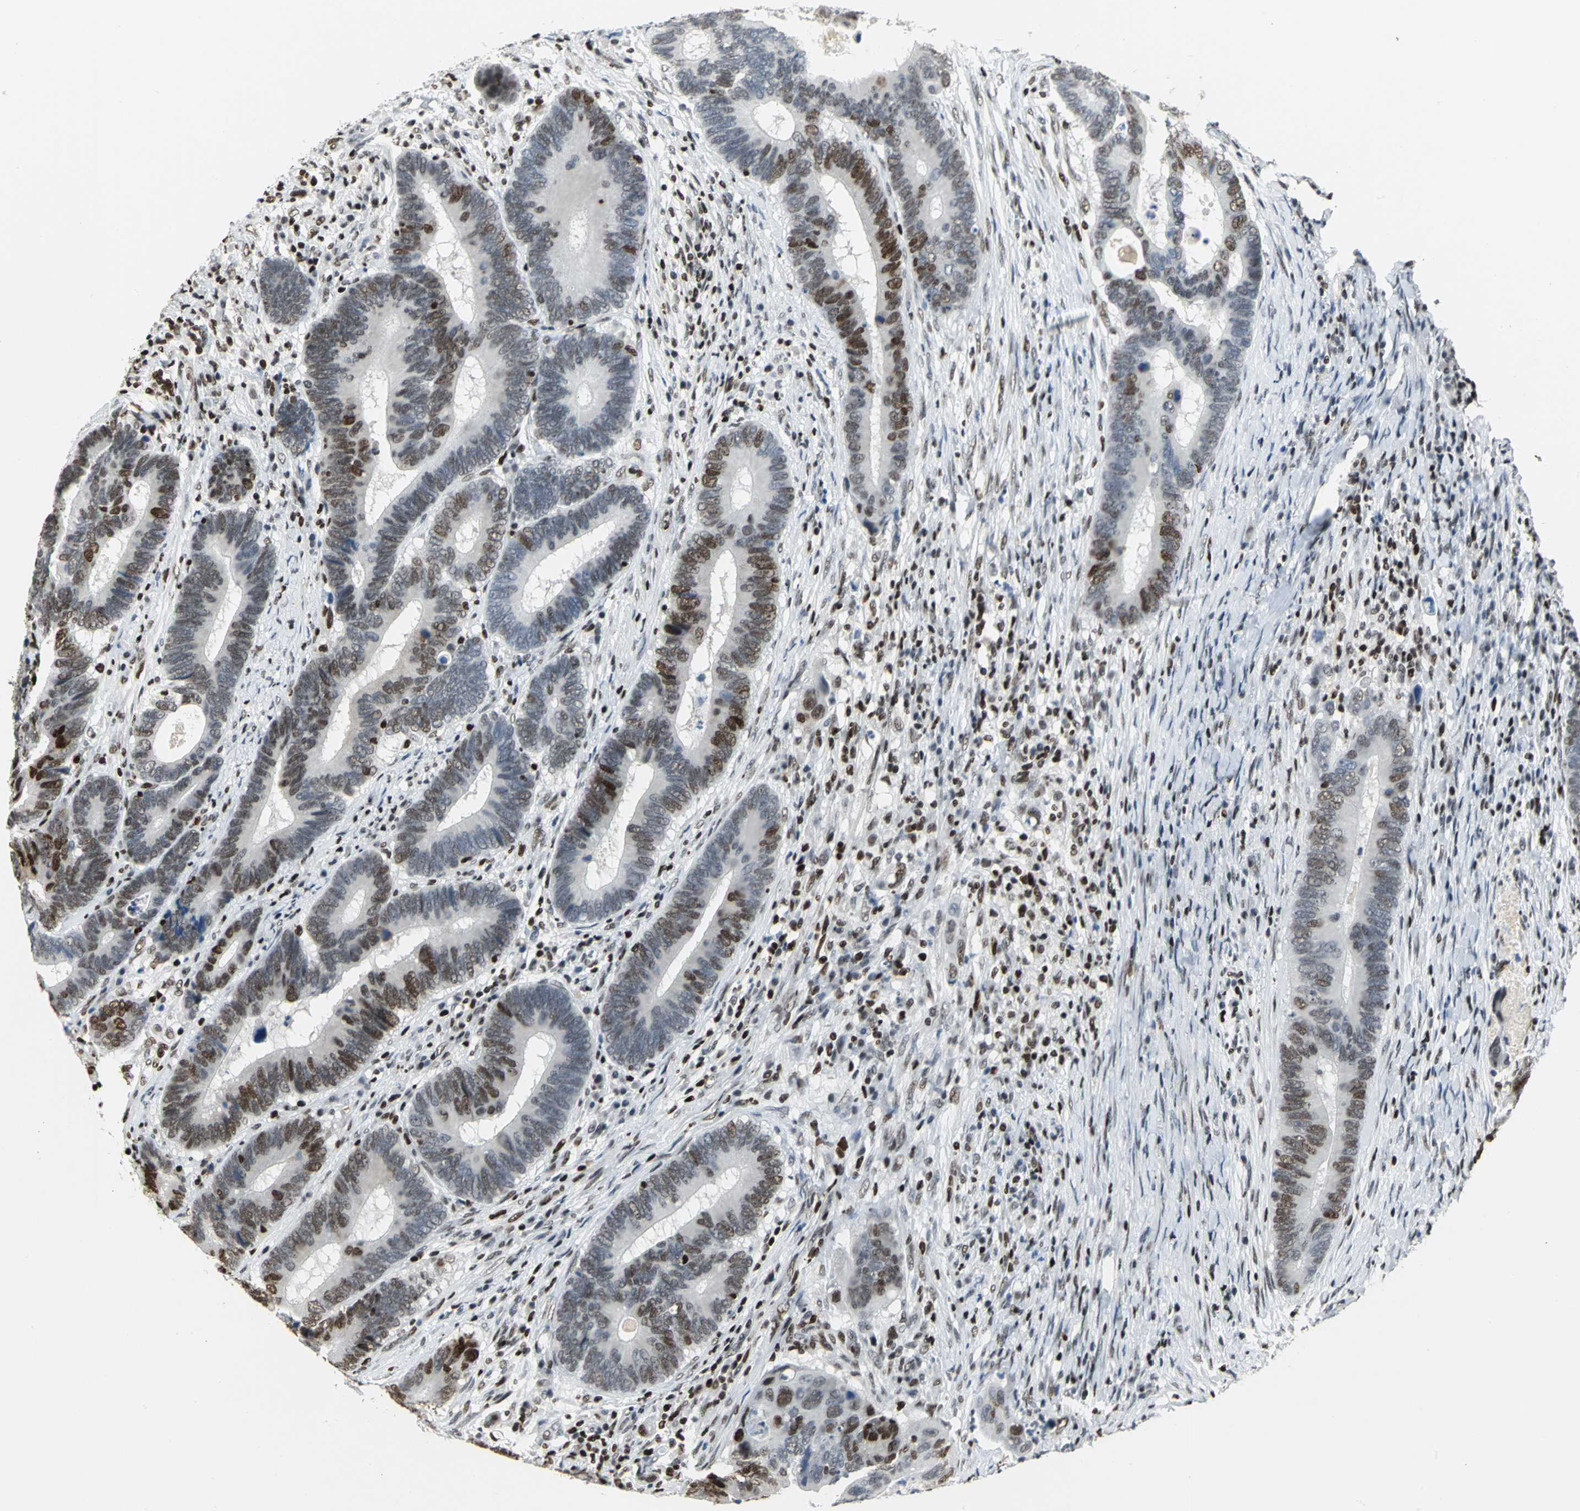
{"staining": {"intensity": "strong", "quantity": "25%-75%", "location": "nuclear"}, "tissue": "colorectal cancer", "cell_type": "Tumor cells", "image_type": "cancer", "snomed": [{"axis": "morphology", "description": "Adenocarcinoma, NOS"}, {"axis": "topography", "description": "Colon"}], "caption": "About 25%-75% of tumor cells in colorectal adenocarcinoma demonstrate strong nuclear protein expression as visualized by brown immunohistochemical staining.", "gene": "HNRNPD", "patient": {"sex": "female", "age": 78}}